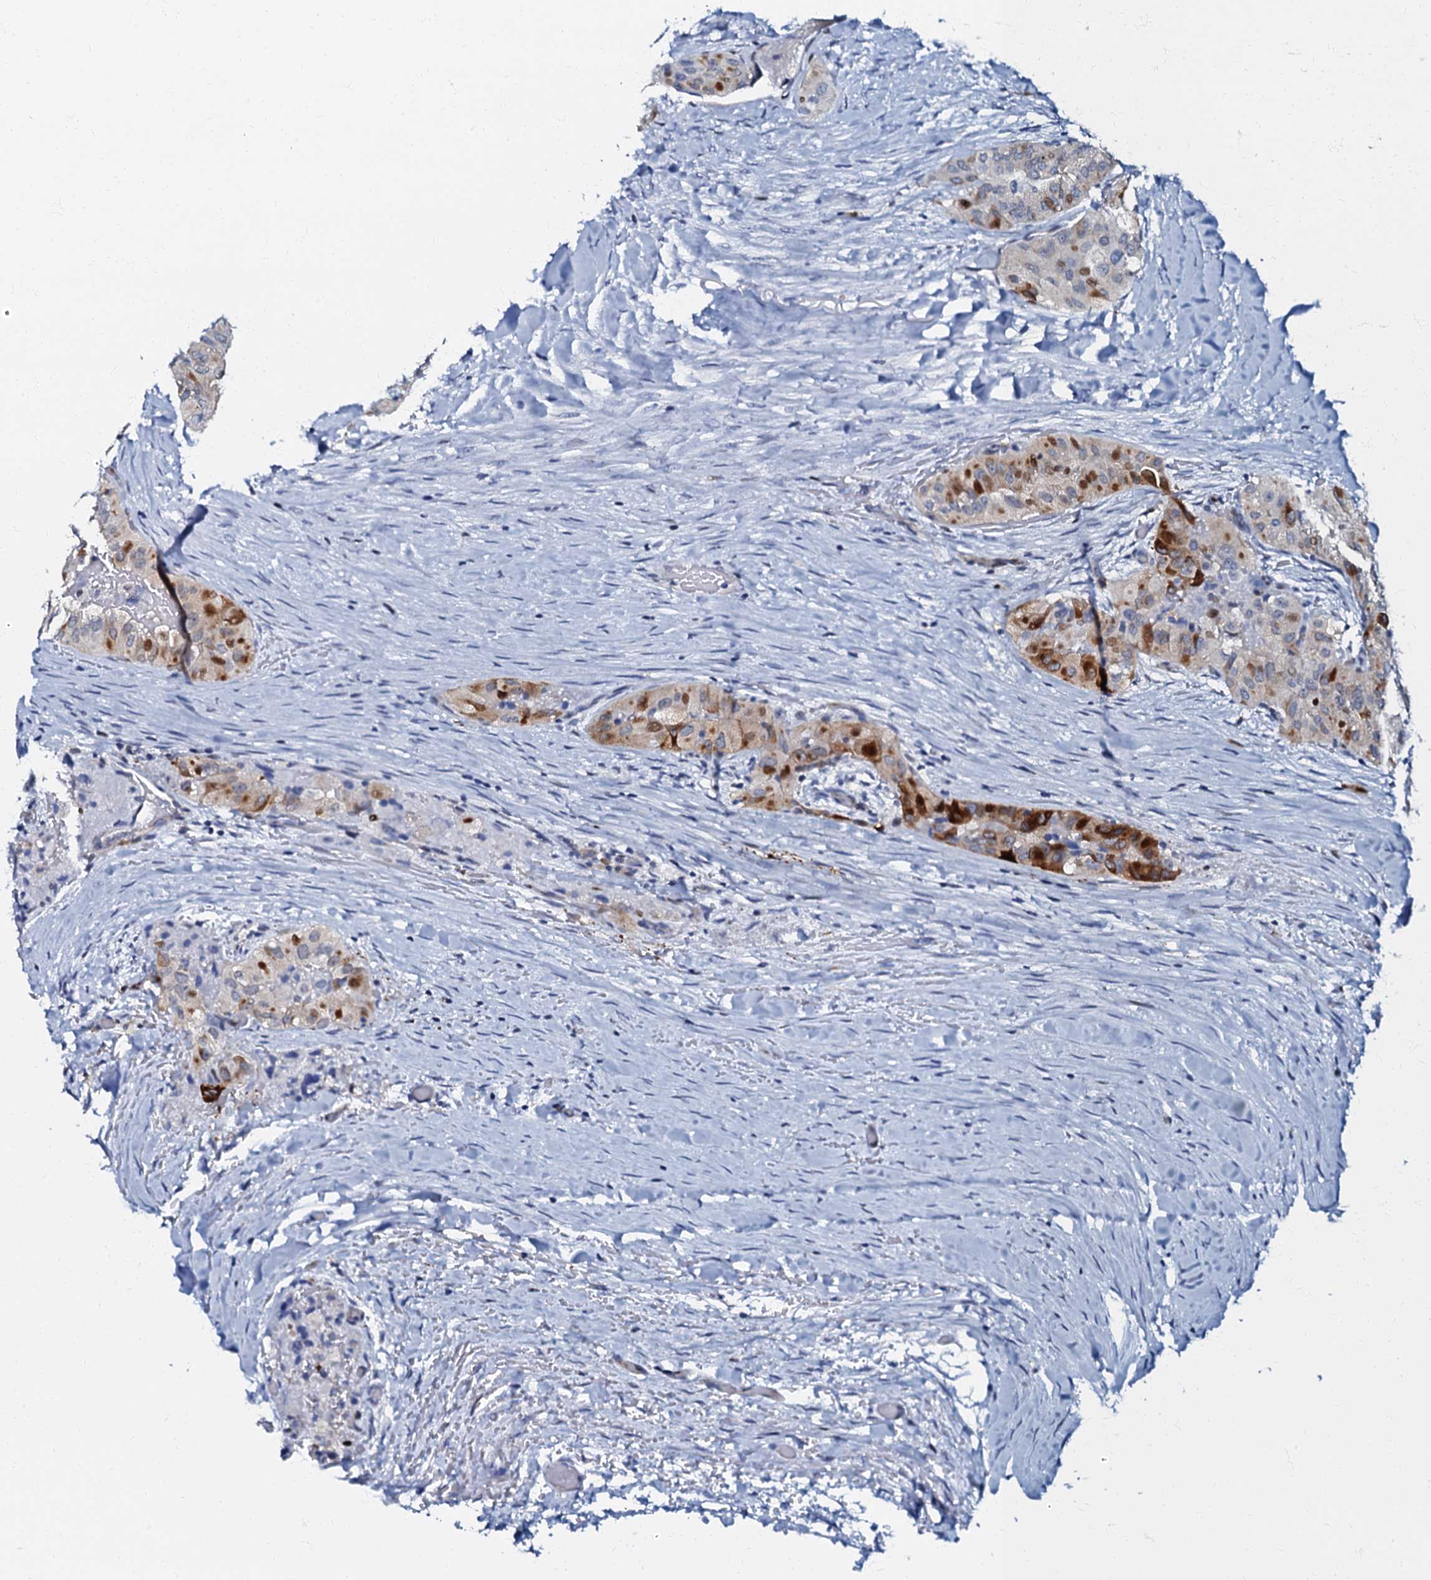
{"staining": {"intensity": "strong", "quantity": "<25%", "location": "cytoplasmic/membranous,nuclear"}, "tissue": "thyroid cancer", "cell_type": "Tumor cells", "image_type": "cancer", "snomed": [{"axis": "morphology", "description": "Papillary adenocarcinoma, NOS"}, {"axis": "topography", "description": "Thyroid gland"}], "caption": "Brown immunohistochemical staining in human thyroid cancer (papillary adenocarcinoma) exhibits strong cytoplasmic/membranous and nuclear positivity in approximately <25% of tumor cells.", "gene": "MFSD5", "patient": {"sex": "female", "age": 59}}